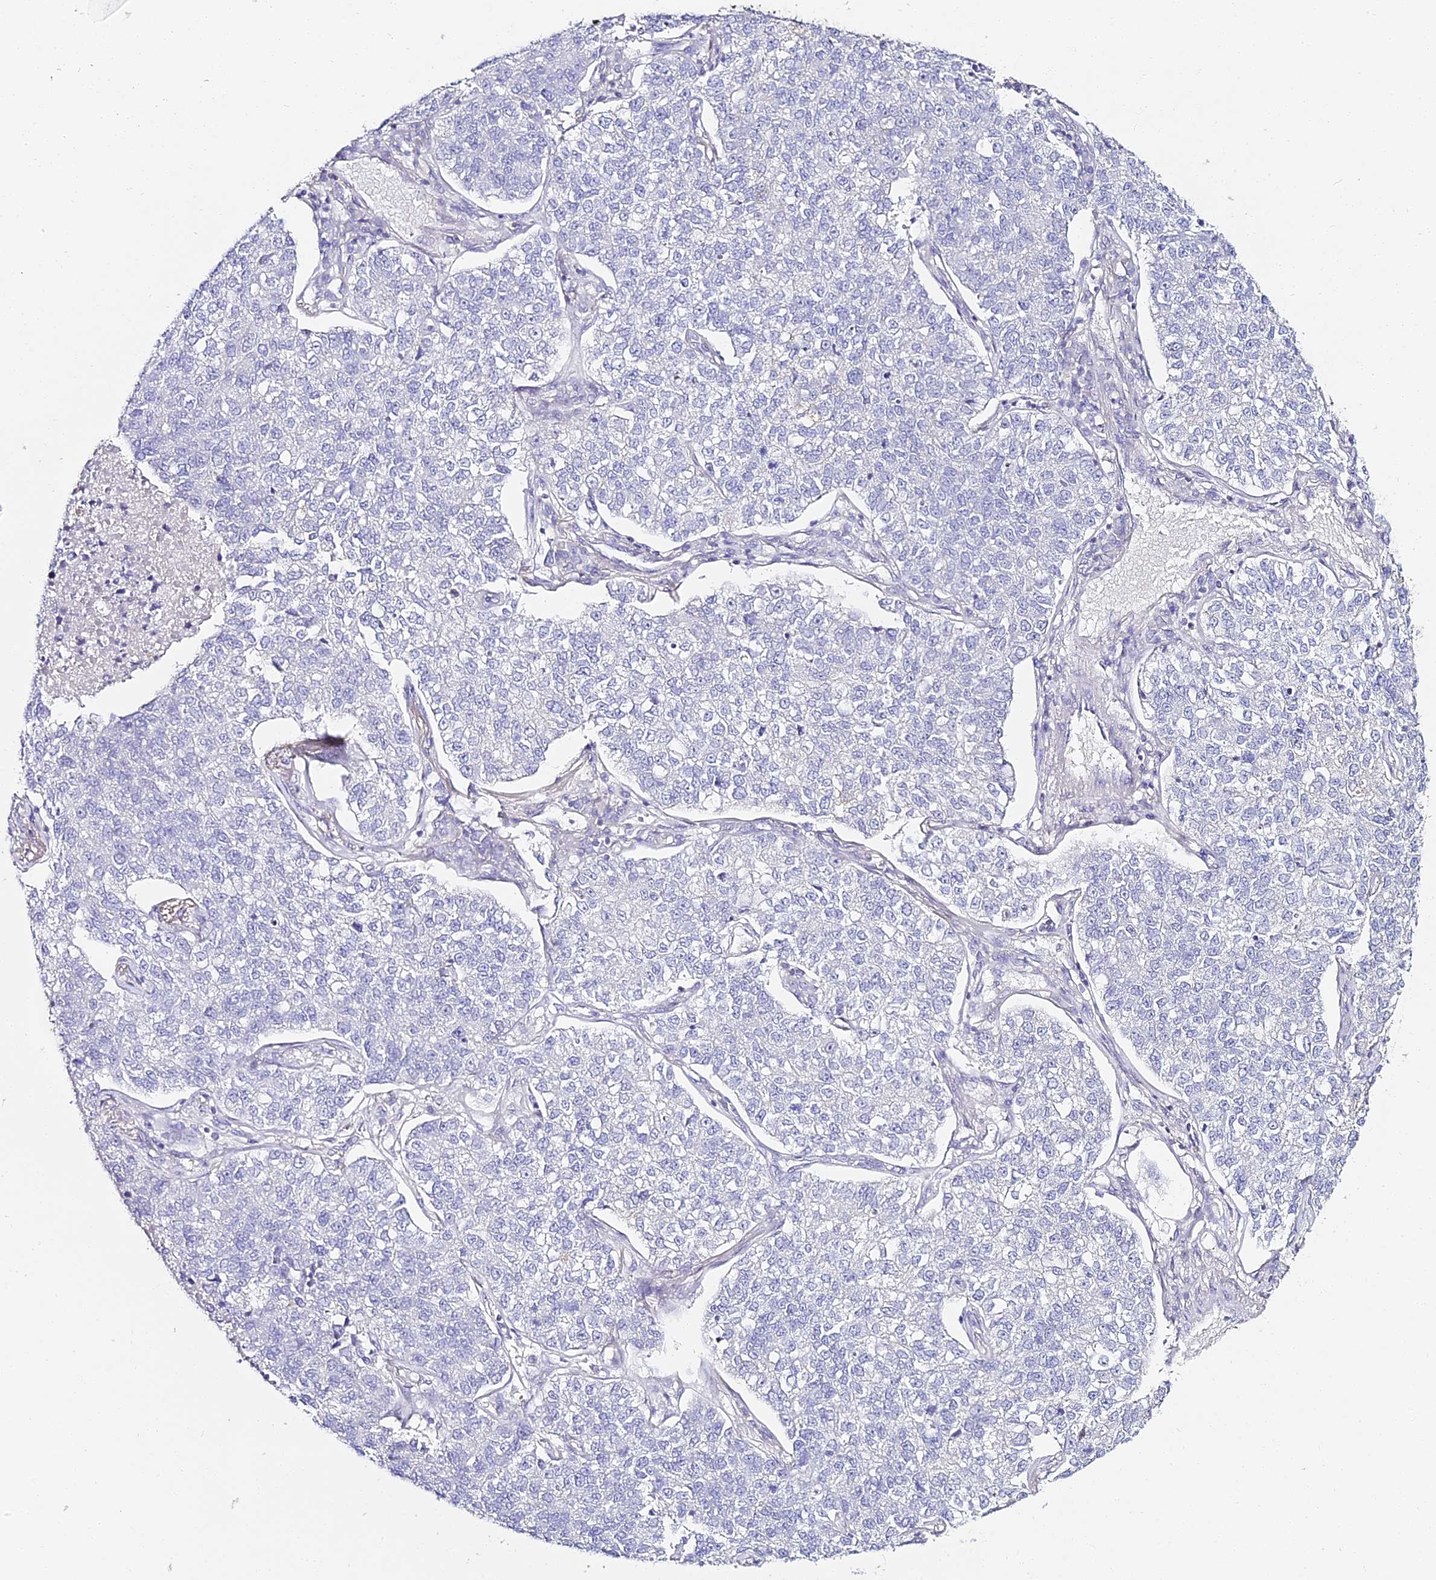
{"staining": {"intensity": "negative", "quantity": "none", "location": "none"}, "tissue": "lung cancer", "cell_type": "Tumor cells", "image_type": "cancer", "snomed": [{"axis": "morphology", "description": "Adenocarcinoma, NOS"}, {"axis": "topography", "description": "Lung"}], "caption": "Tumor cells show no significant positivity in lung cancer (adenocarcinoma). (IHC, brightfield microscopy, high magnification).", "gene": "ALPG", "patient": {"sex": "male", "age": 49}}